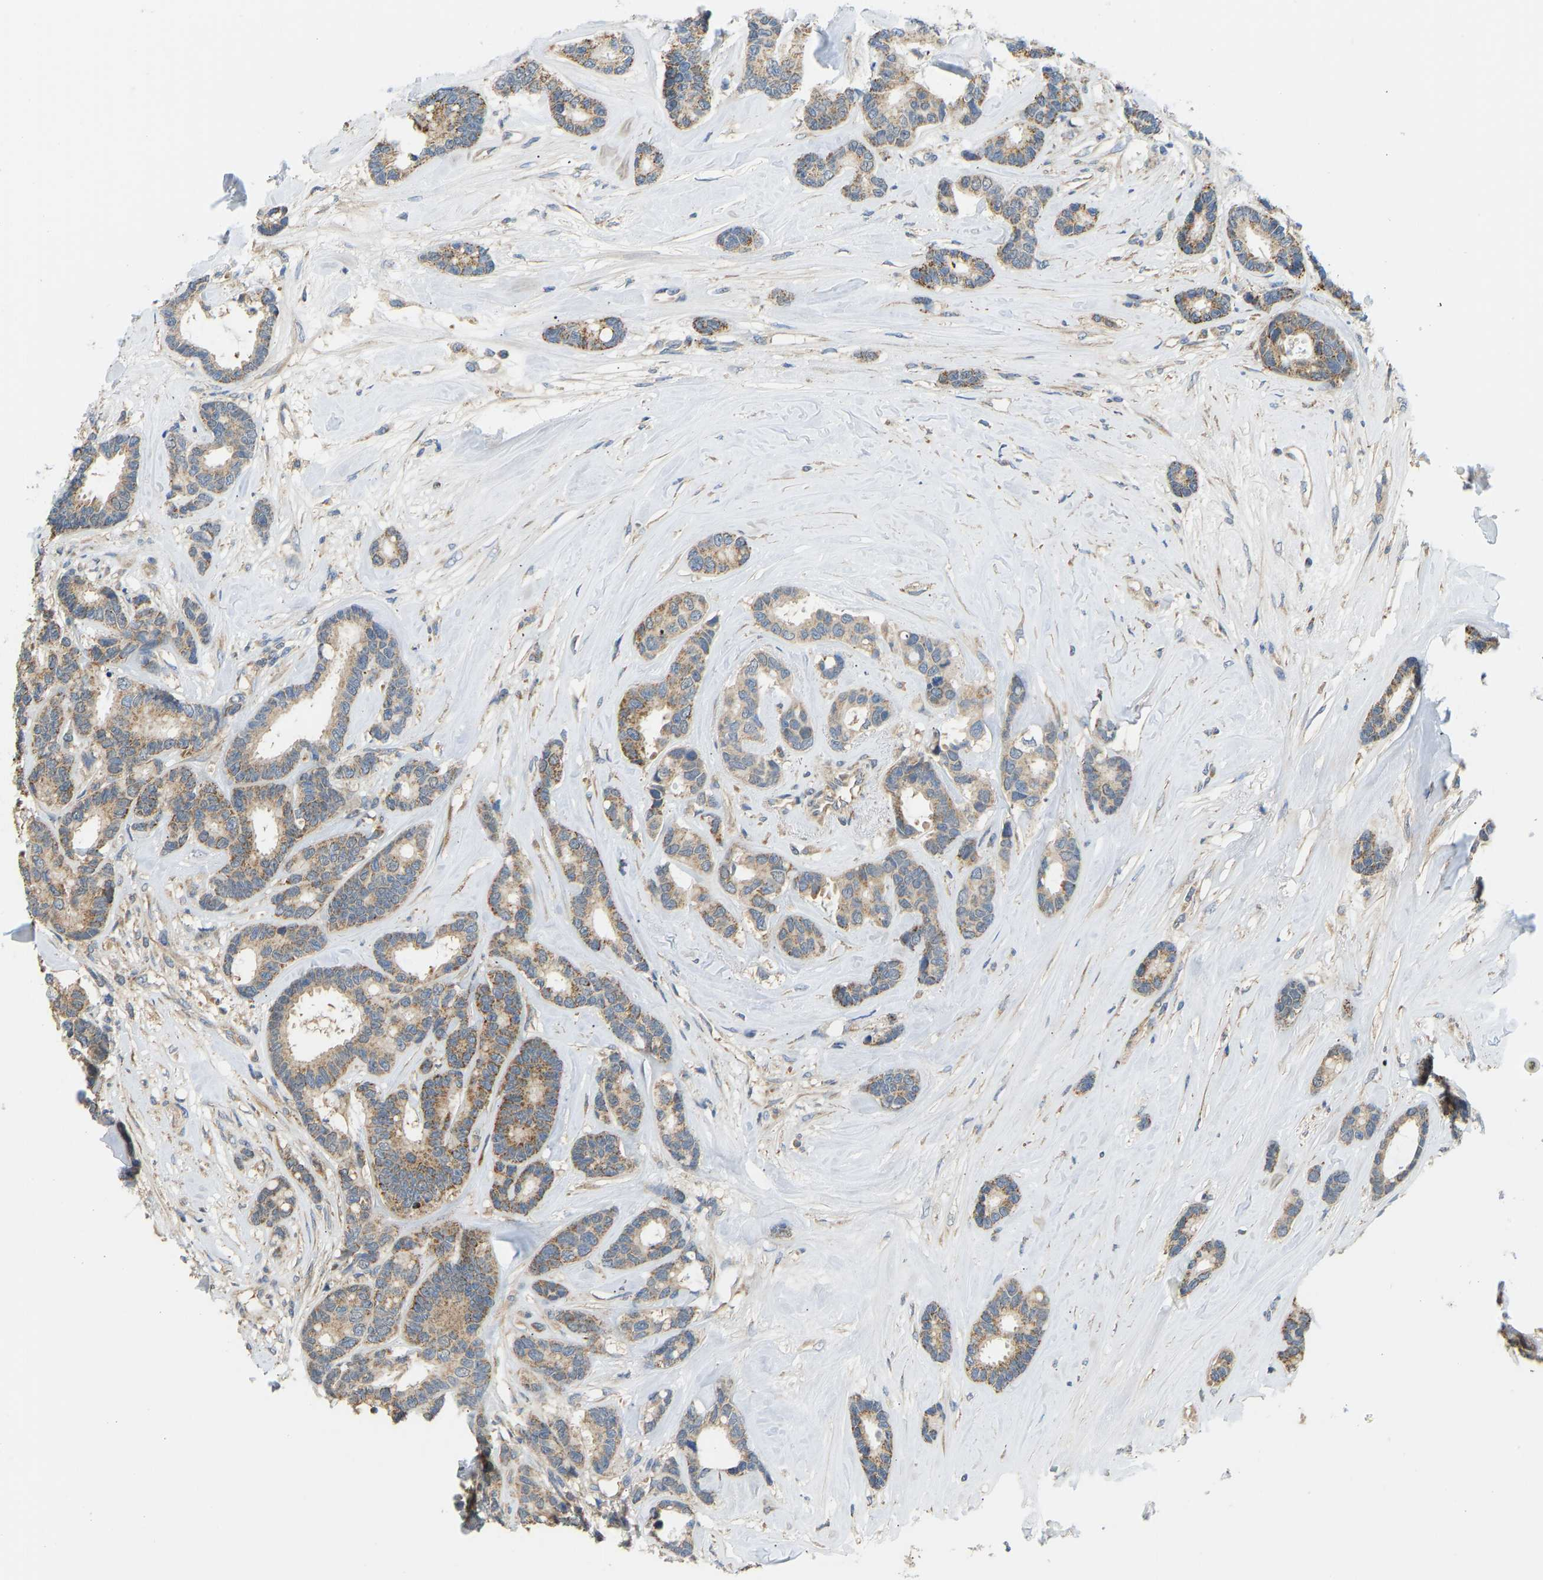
{"staining": {"intensity": "weak", "quantity": ">75%", "location": "cytoplasmic/membranous"}, "tissue": "breast cancer", "cell_type": "Tumor cells", "image_type": "cancer", "snomed": [{"axis": "morphology", "description": "Duct carcinoma"}, {"axis": "topography", "description": "Breast"}], "caption": "Immunohistochemistry of human breast intraductal carcinoma demonstrates low levels of weak cytoplasmic/membranous staining in about >75% of tumor cells.", "gene": "RBP1", "patient": {"sex": "female", "age": 87}}